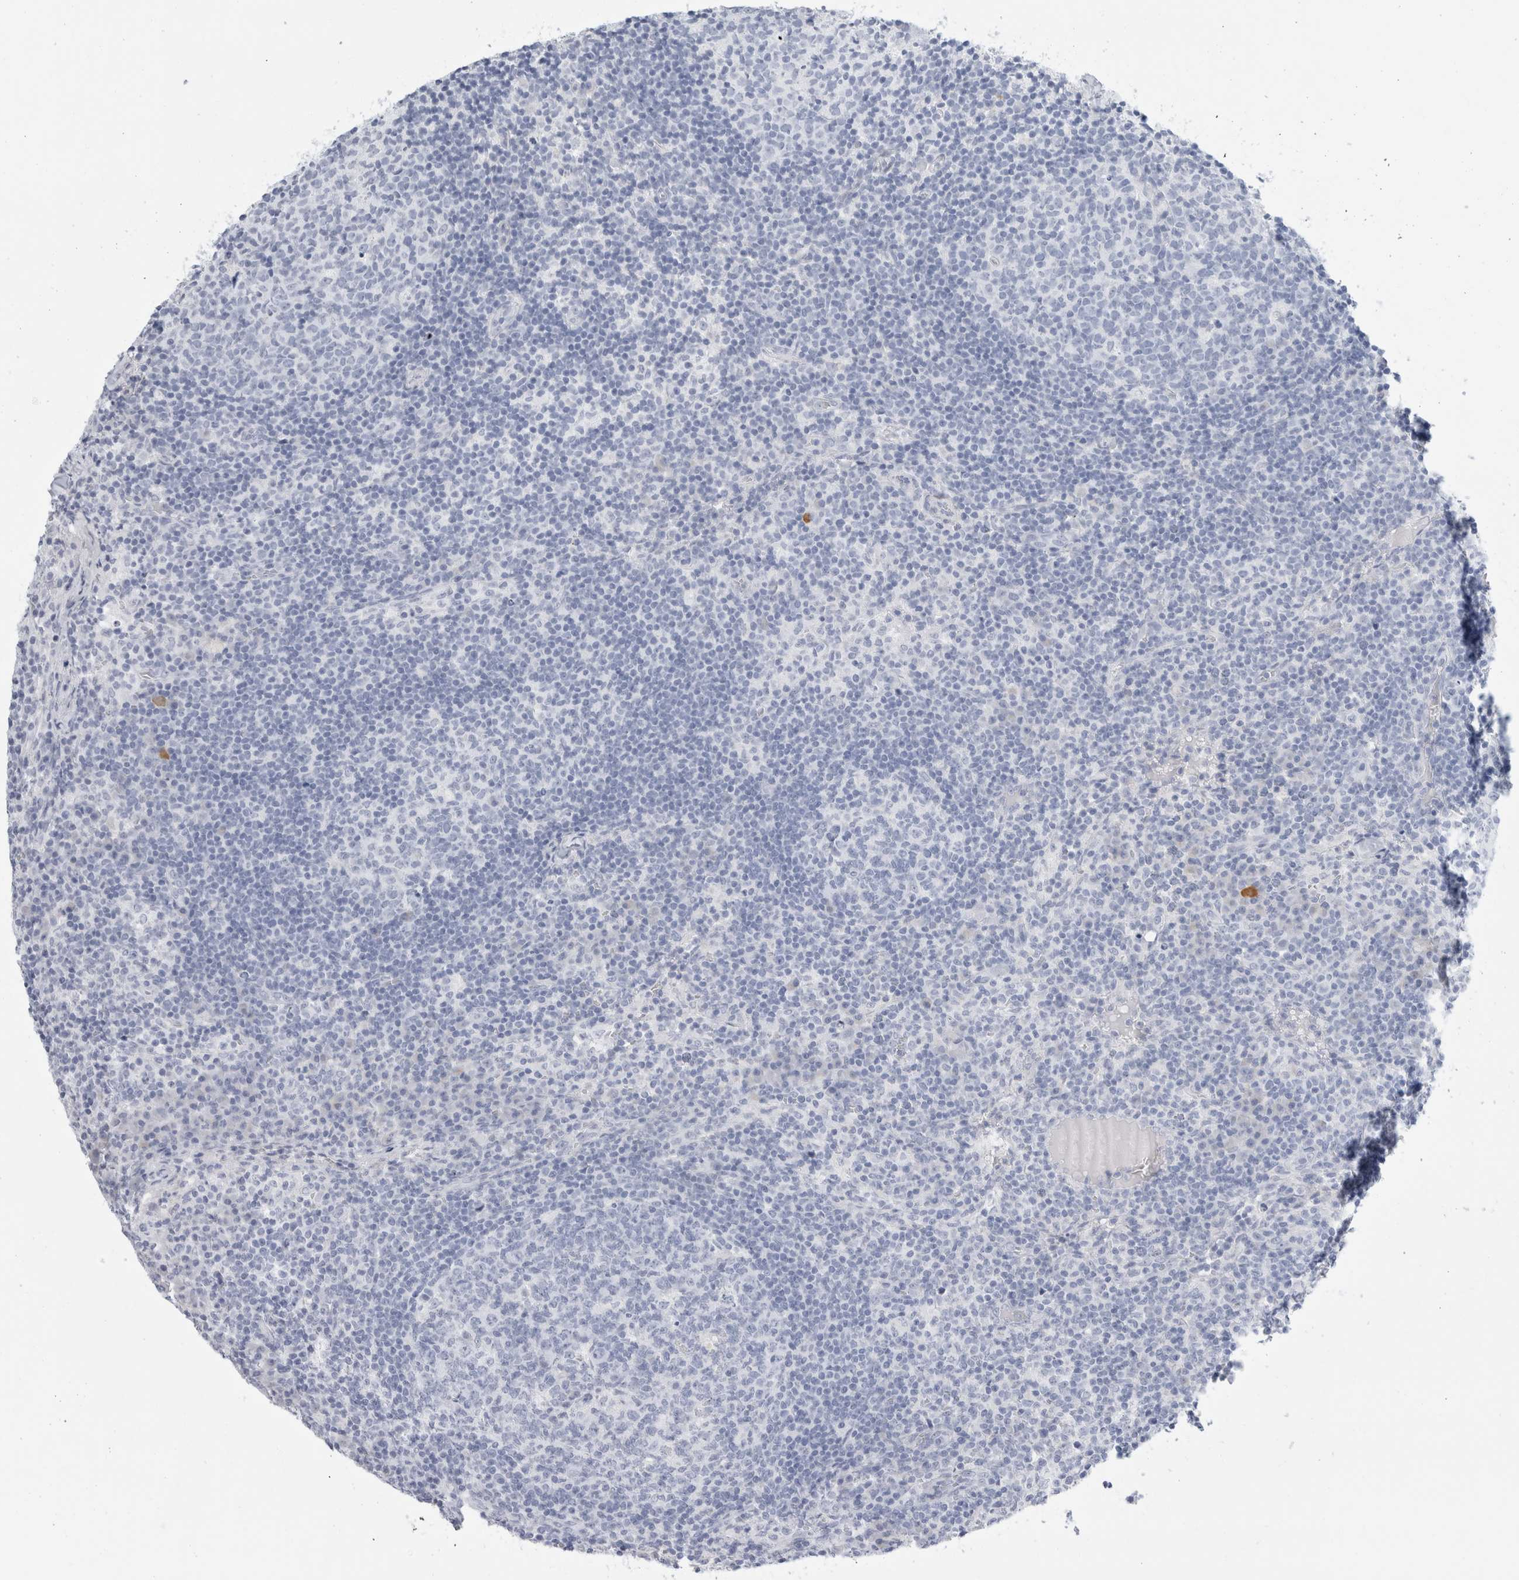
{"staining": {"intensity": "negative", "quantity": "none", "location": "none"}, "tissue": "lymph node", "cell_type": "Germinal center cells", "image_type": "normal", "snomed": [{"axis": "morphology", "description": "Normal tissue, NOS"}, {"axis": "morphology", "description": "Inflammation, NOS"}, {"axis": "topography", "description": "Lymph node"}], "caption": "IHC of unremarkable human lymph node shows no expression in germinal center cells. (DAB (3,3'-diaminobenzidine) IHC with hematoxylin counter stain).", "gene": "MUC15", "patient": {"sex": "male", "age": 55}}